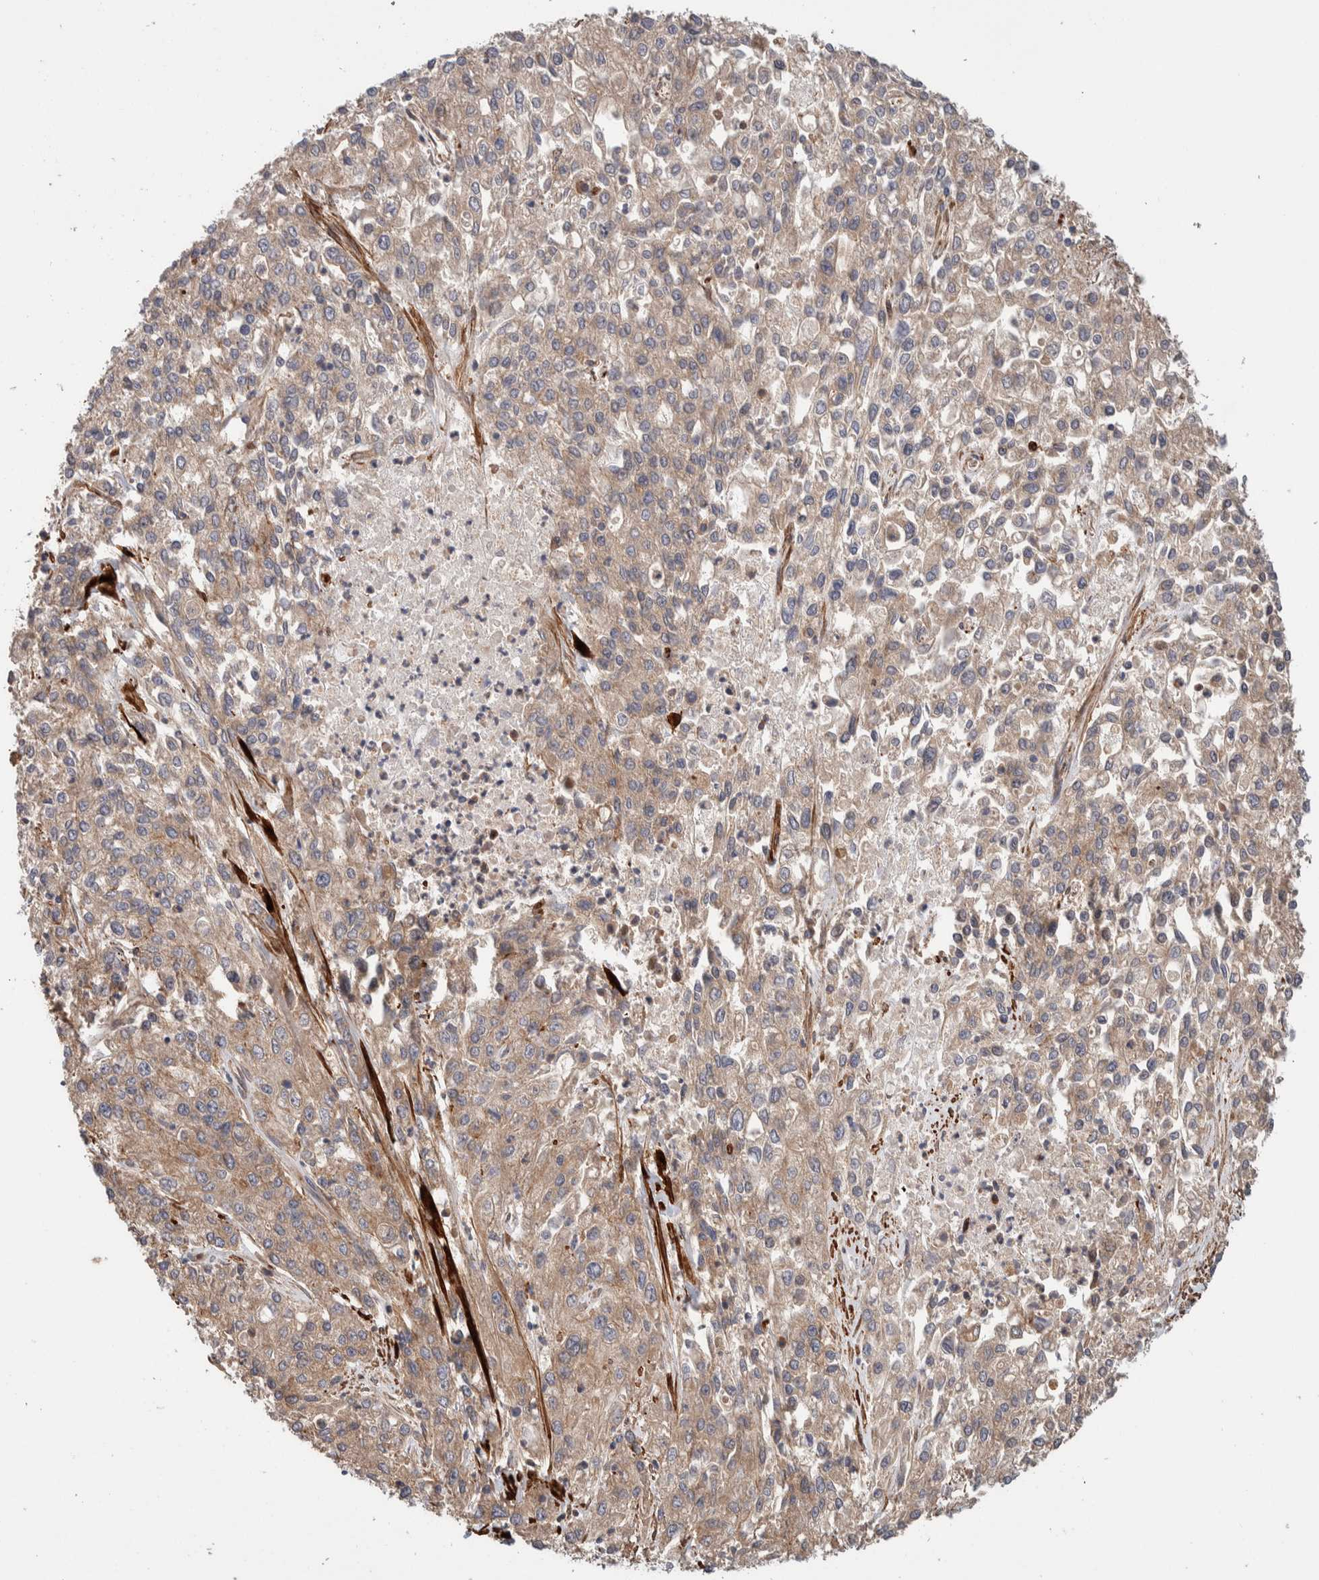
{"staining": {"intensity": "weak", "quantity": "<25%", "location": "cytoplasmic/membranous"}, "tissue": "endometrial cancer", "cell_type": "Tumor cells", "image_type": "cancer", "snomed": [{"axis": "morphology", "description": "Adenocarcinoma, NOS"}, {"axis": "topography", "description": "Endometrium"}], "caption": "This image is of endometrial cancer (adenocarcinoma) stained with IHC to label a protein in brown with the nuclei are counter-stained blue. There is no staining in tumor cells.", "gene": "SYNRG", "patient": {"sex": "female", "age": 49}}